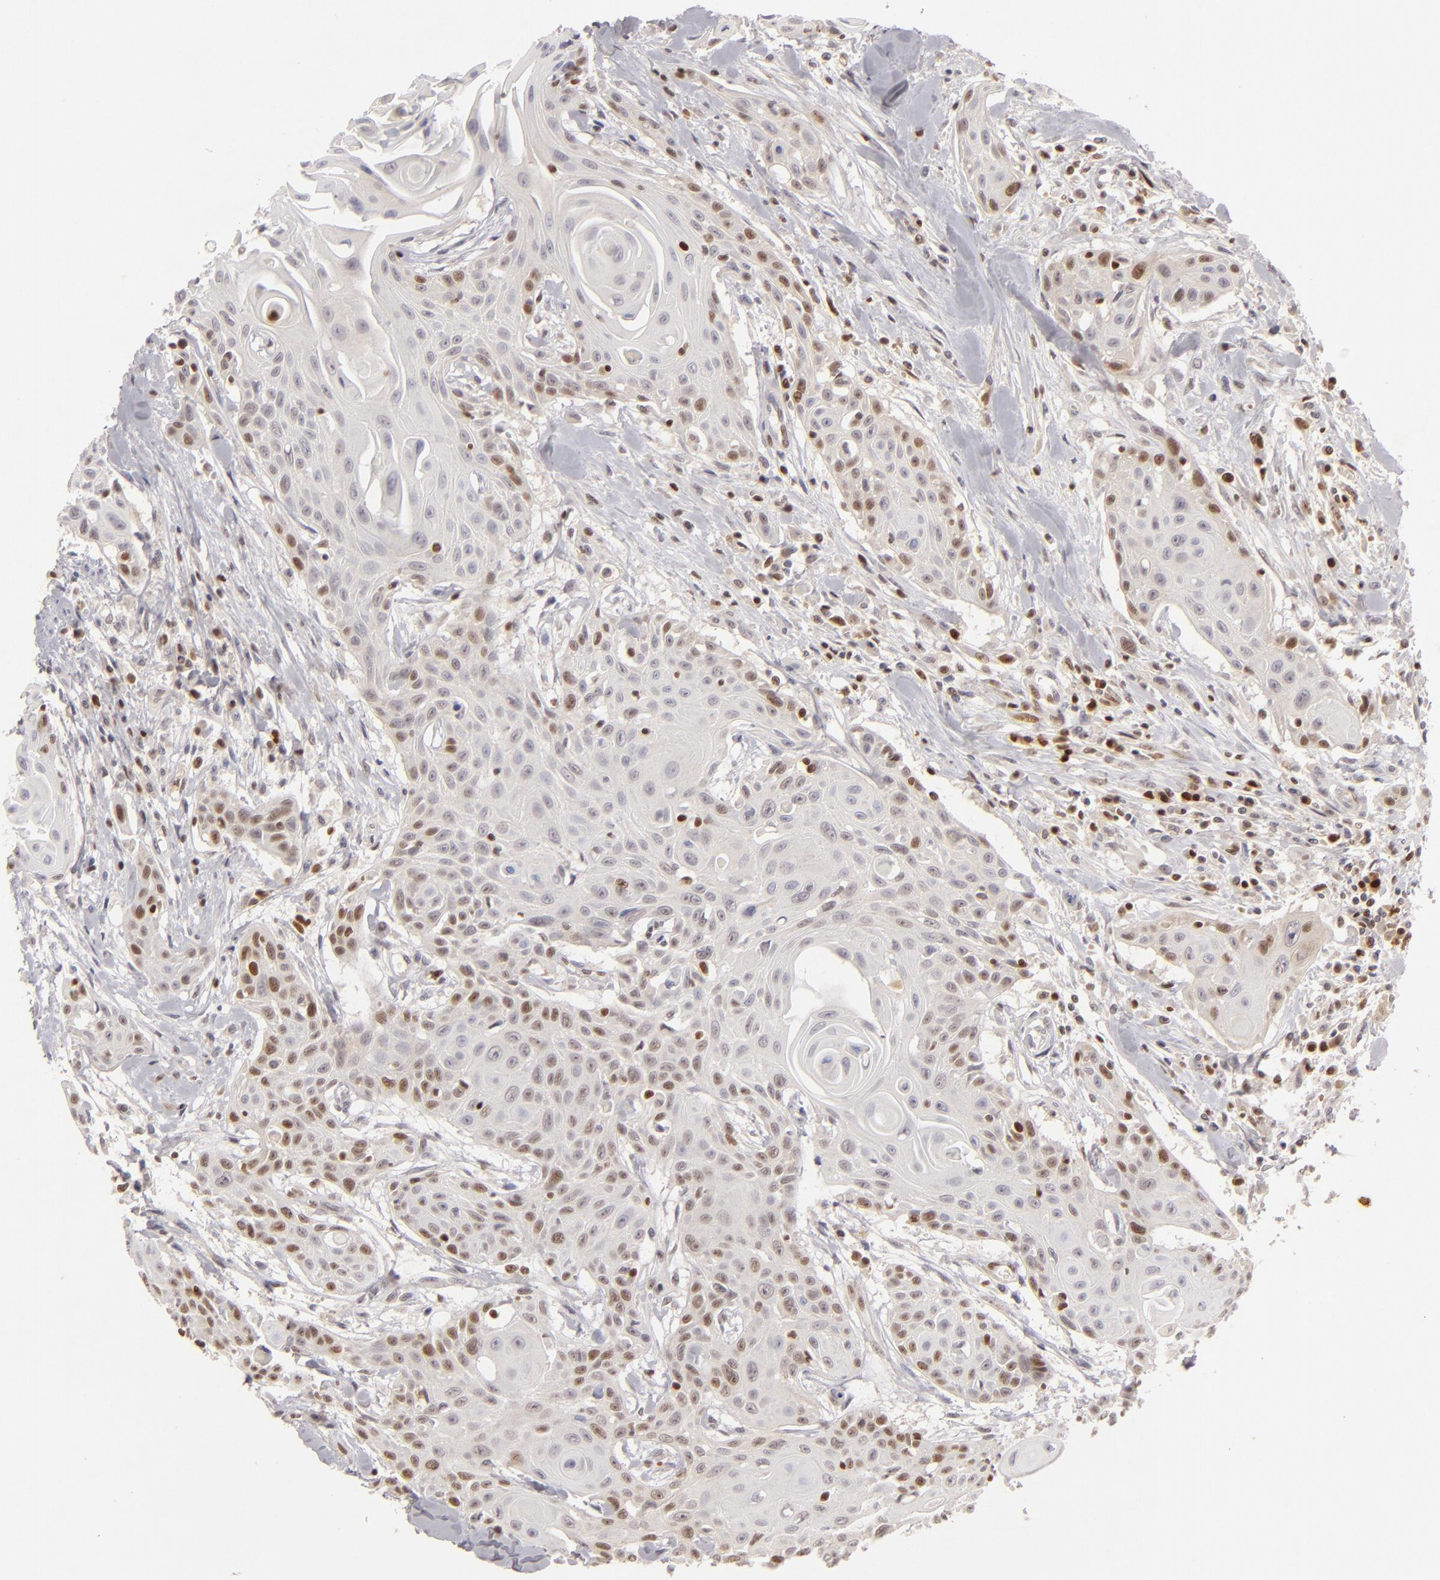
{"staining": {"intensity": "strong", "quantity": "25%-75%", "location": "nuclear"}, "tissue": "head and neck cancer", "cell_type": "Tumor cells", "image_type": "cancer", "snomed": [{"axis": "morphology", "description": "Squamous cell carcinoma, NOS"}, {"axis": "morphology", "description": "Squamous cell carcinoma, metastatic, NOS"}, {"axis": "topography", "description": "Lymph node"}, {"axis": "topography", "description": "Salivary gland"}, {"axis": "topography", "description": "Head-Neck"}], "caption": "Immunohistochemistry (IHC) (DAB (3,3'-diaminobenzidine)) staining of human head and neck cancer (metastatic squamous cell carcinoma) shows strong nuclear protein expression in about 25%-75% of tumor cells.", "gene": "FEN1", "patient": {"sex": "female", "age": 74}}